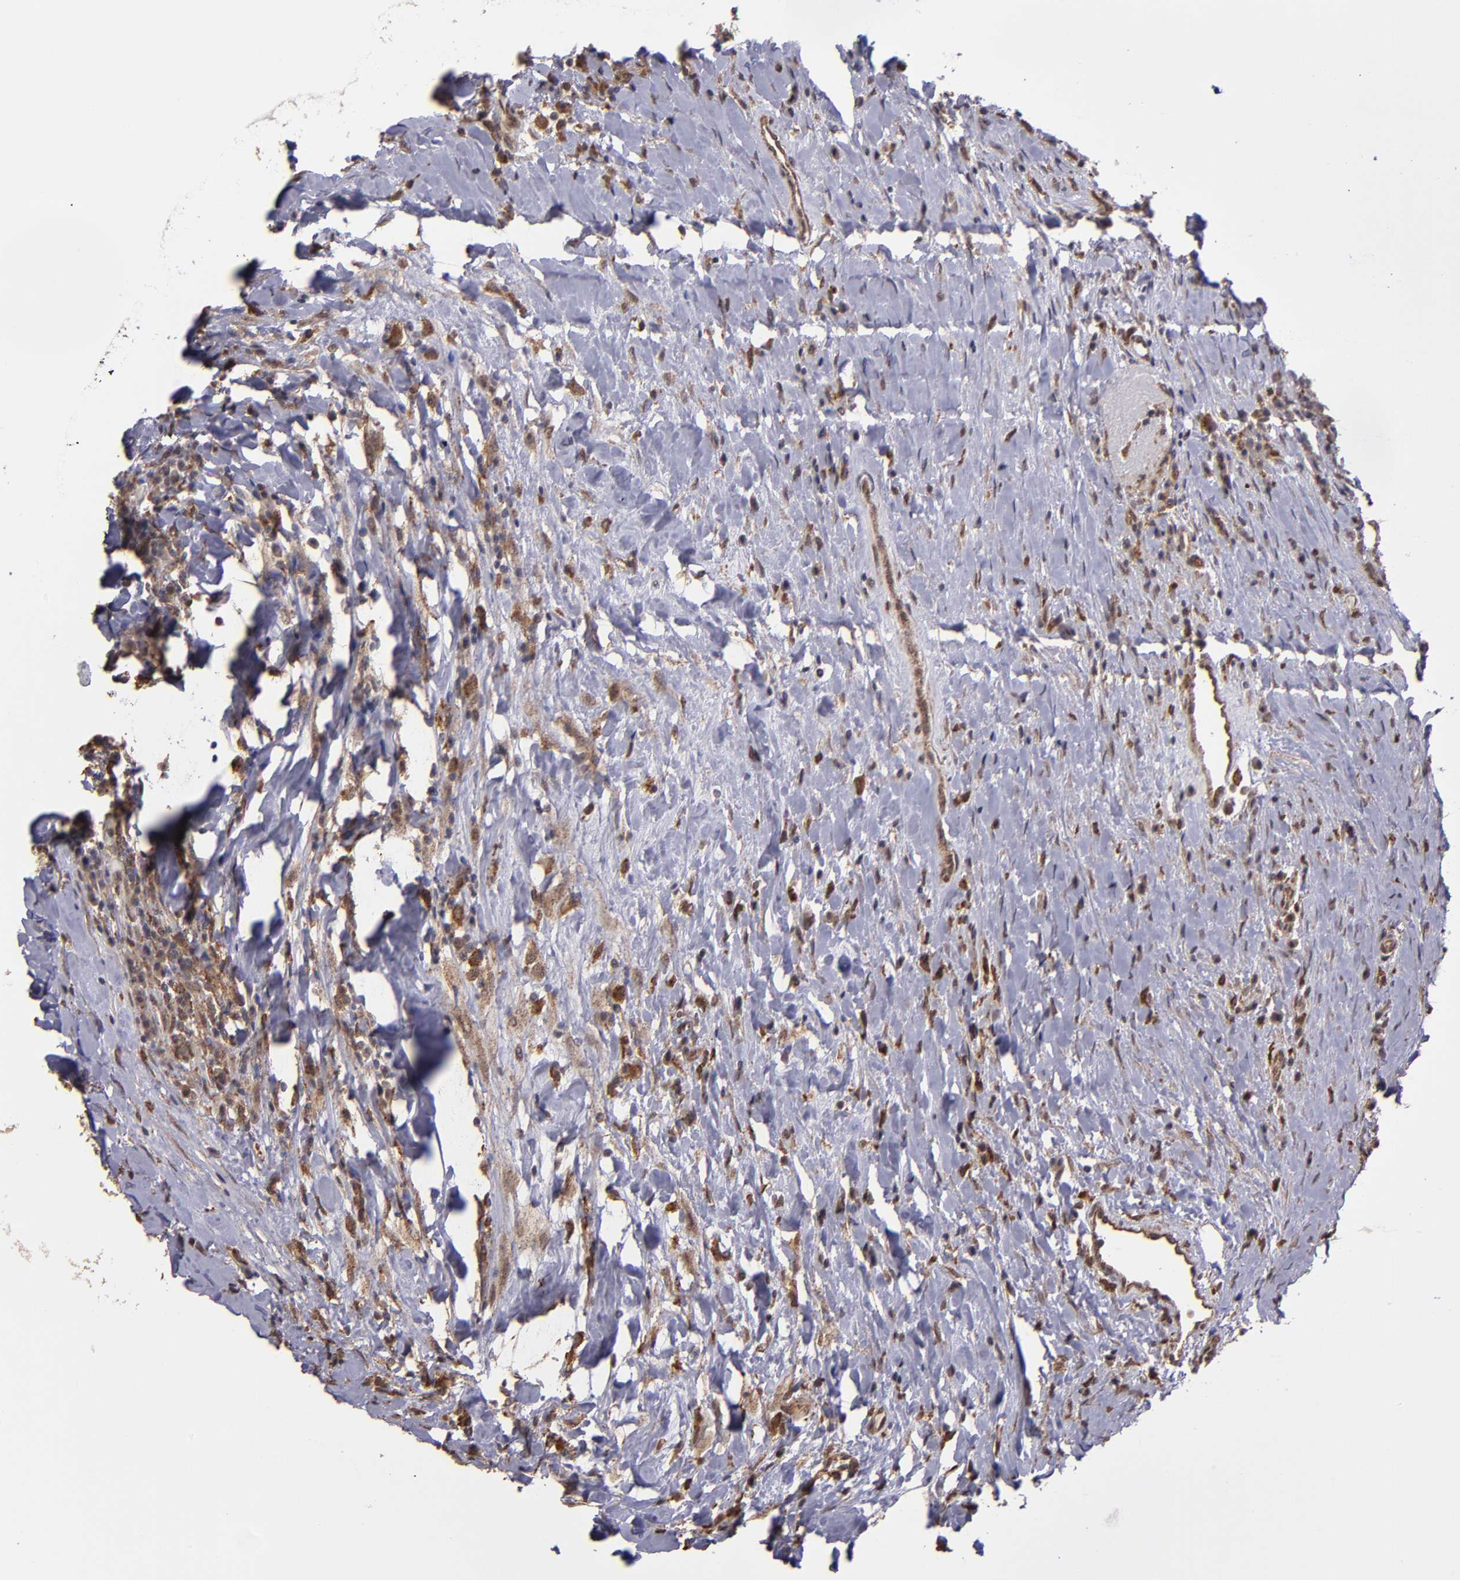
{"staining": {"intensity": "moderate", "quantity": ">75%", "location": "cytoplasmic/membranous,nuclear"}, "tissue": "breast cancer", "cell_type": "Tumor cells", "image_type": "cancer", "snomed": [{"axis": "morphology", "description": "Duct carcinoma"}, {"axis": "topography", "description": "Breast"}], "caption": "Immunohistochemical staining of human infiltrating ductal carcinoma (breast) reveals medium levels of moderate cytoplasmic/membranous and nuclear expression in approximately >75% of tumor cells.", "gene": "SIPA1L1", "patient": {"sex": "female", "age": 37}}